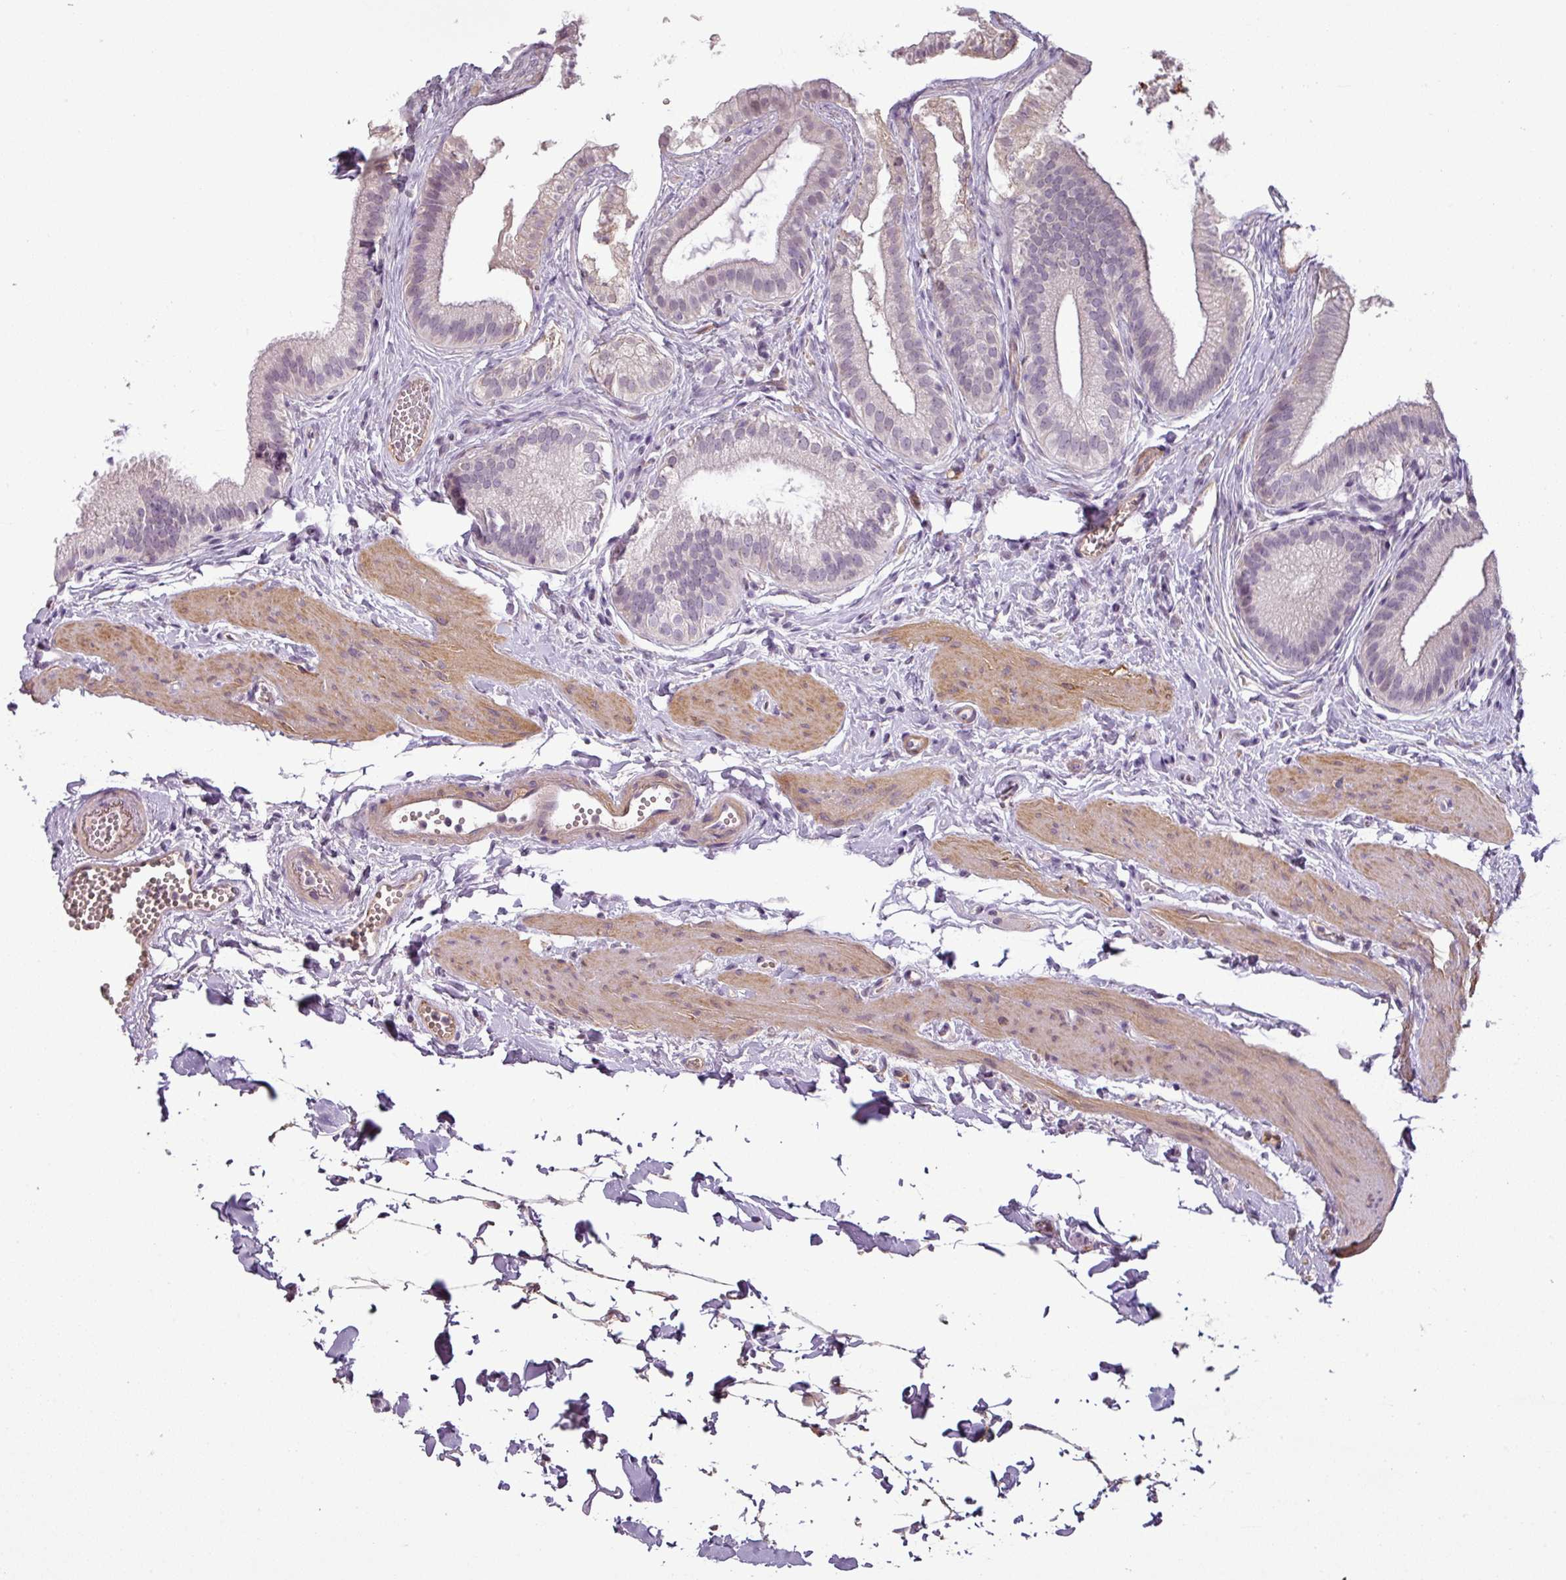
{"staining": {"intensity": "negative", "quantity": "none", "location": "none"}, "tissue": "gallbladder", "cell_type": "Glandular cells", "image_type": "normal", "snomed": [{"axis": "morphology", "description": "Normal tissue, NOS"}, {"axis": "topography", "description": "Gallbladder"}], "caption": "There is no significant positivity in glandular cells of gallbladder. (Immunohistochemistry (ihc), brightfield microscopy, high magnification).", "gene": "APOC1", "patient": {"sex": "female", "age": 54}}